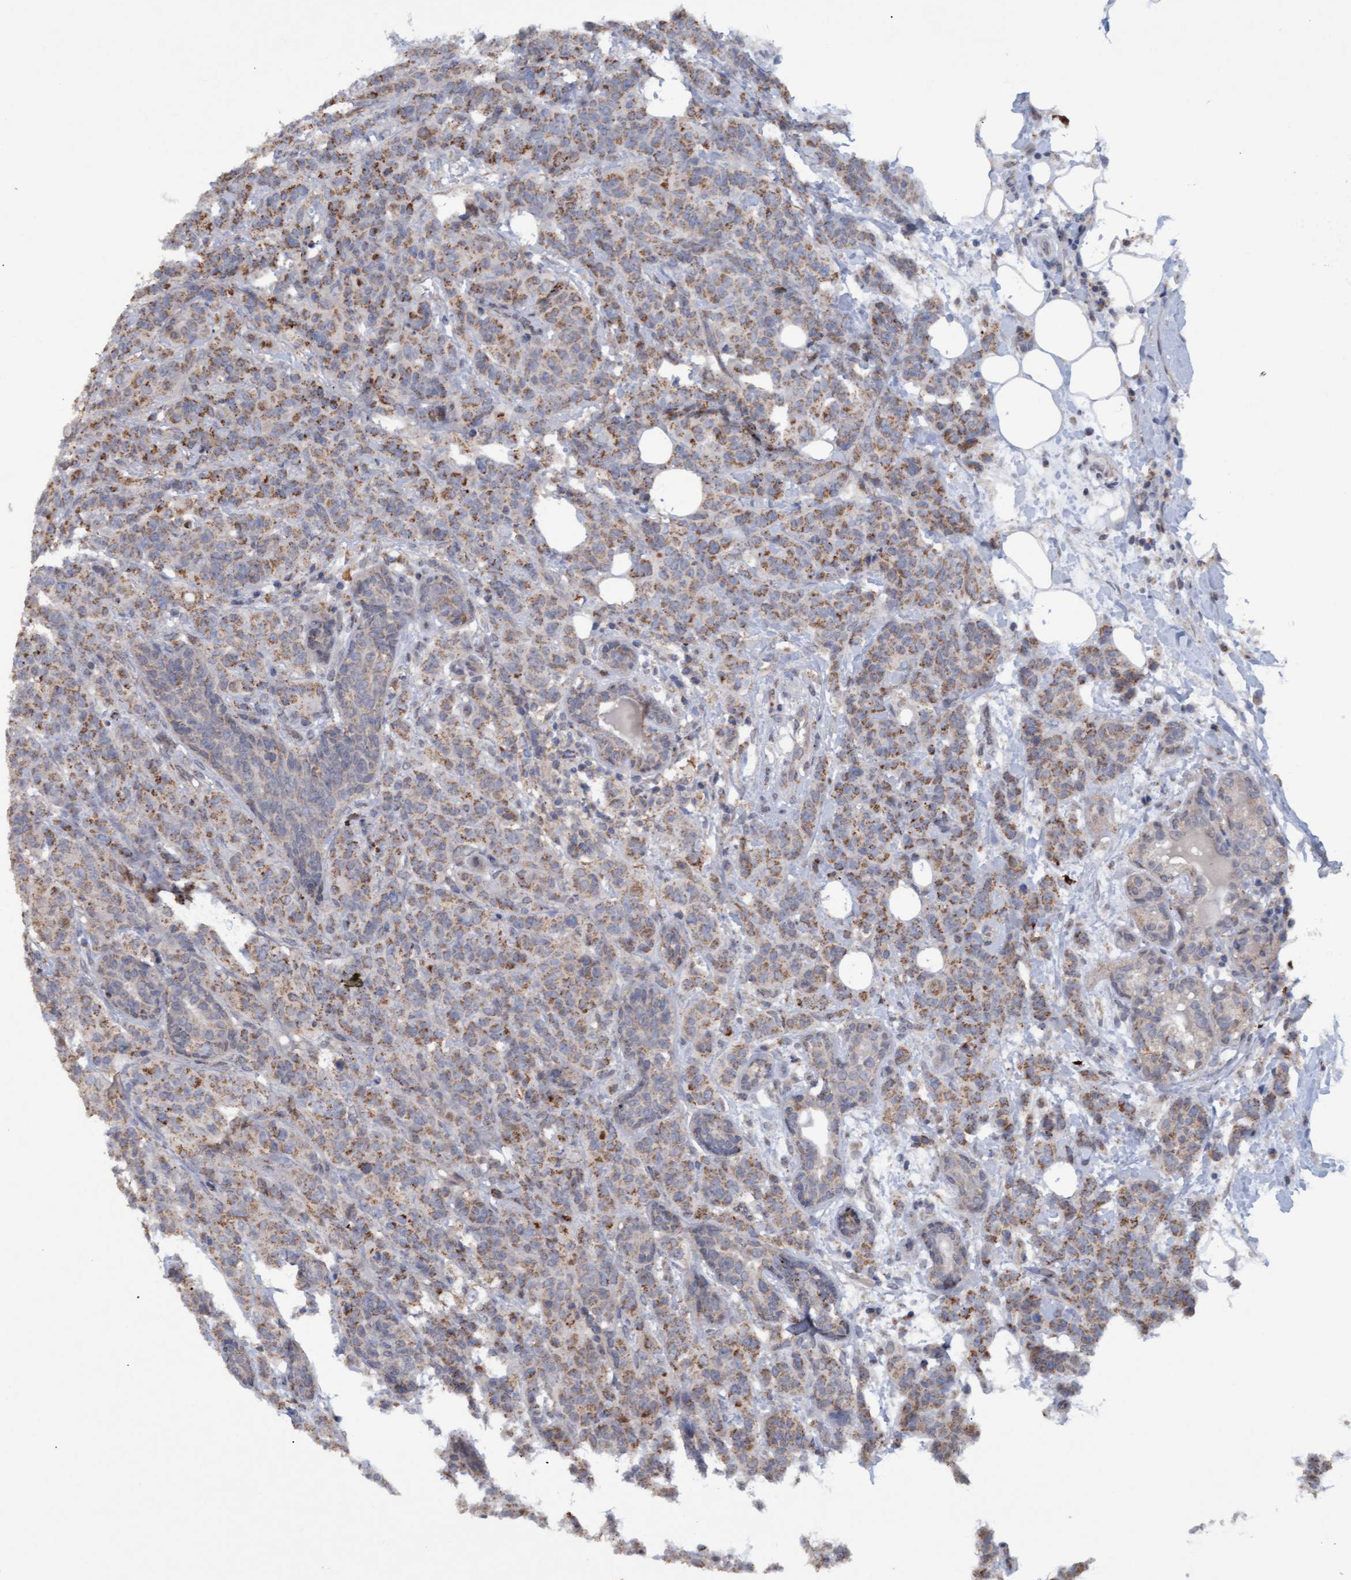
{"staining": {"intensity": "weak", "quantity": ">75%", "location": "cytoplasmic/membranous"}, "tissue": "breast cancer", "cell_type": "Tumor cells", "image_type": "cancer", "snomed": [{"axis": "morphology", "description": "Normal tissue, NOS"}, {"axis": "morphology", "description": "Duct carcinoma"}, {"axis": "topography", "description": "Breast"}], "caption": "Immunohistochemistry (IHC) of breast cancer (intraductal carcinoma) displays low levels of weak cytoplasmic/membranous staining in approximately >75% of tumor cells. Nuclei are stained in blue.", "gene": "MGLL", "patient": {"sex": "female", "age": 40}}